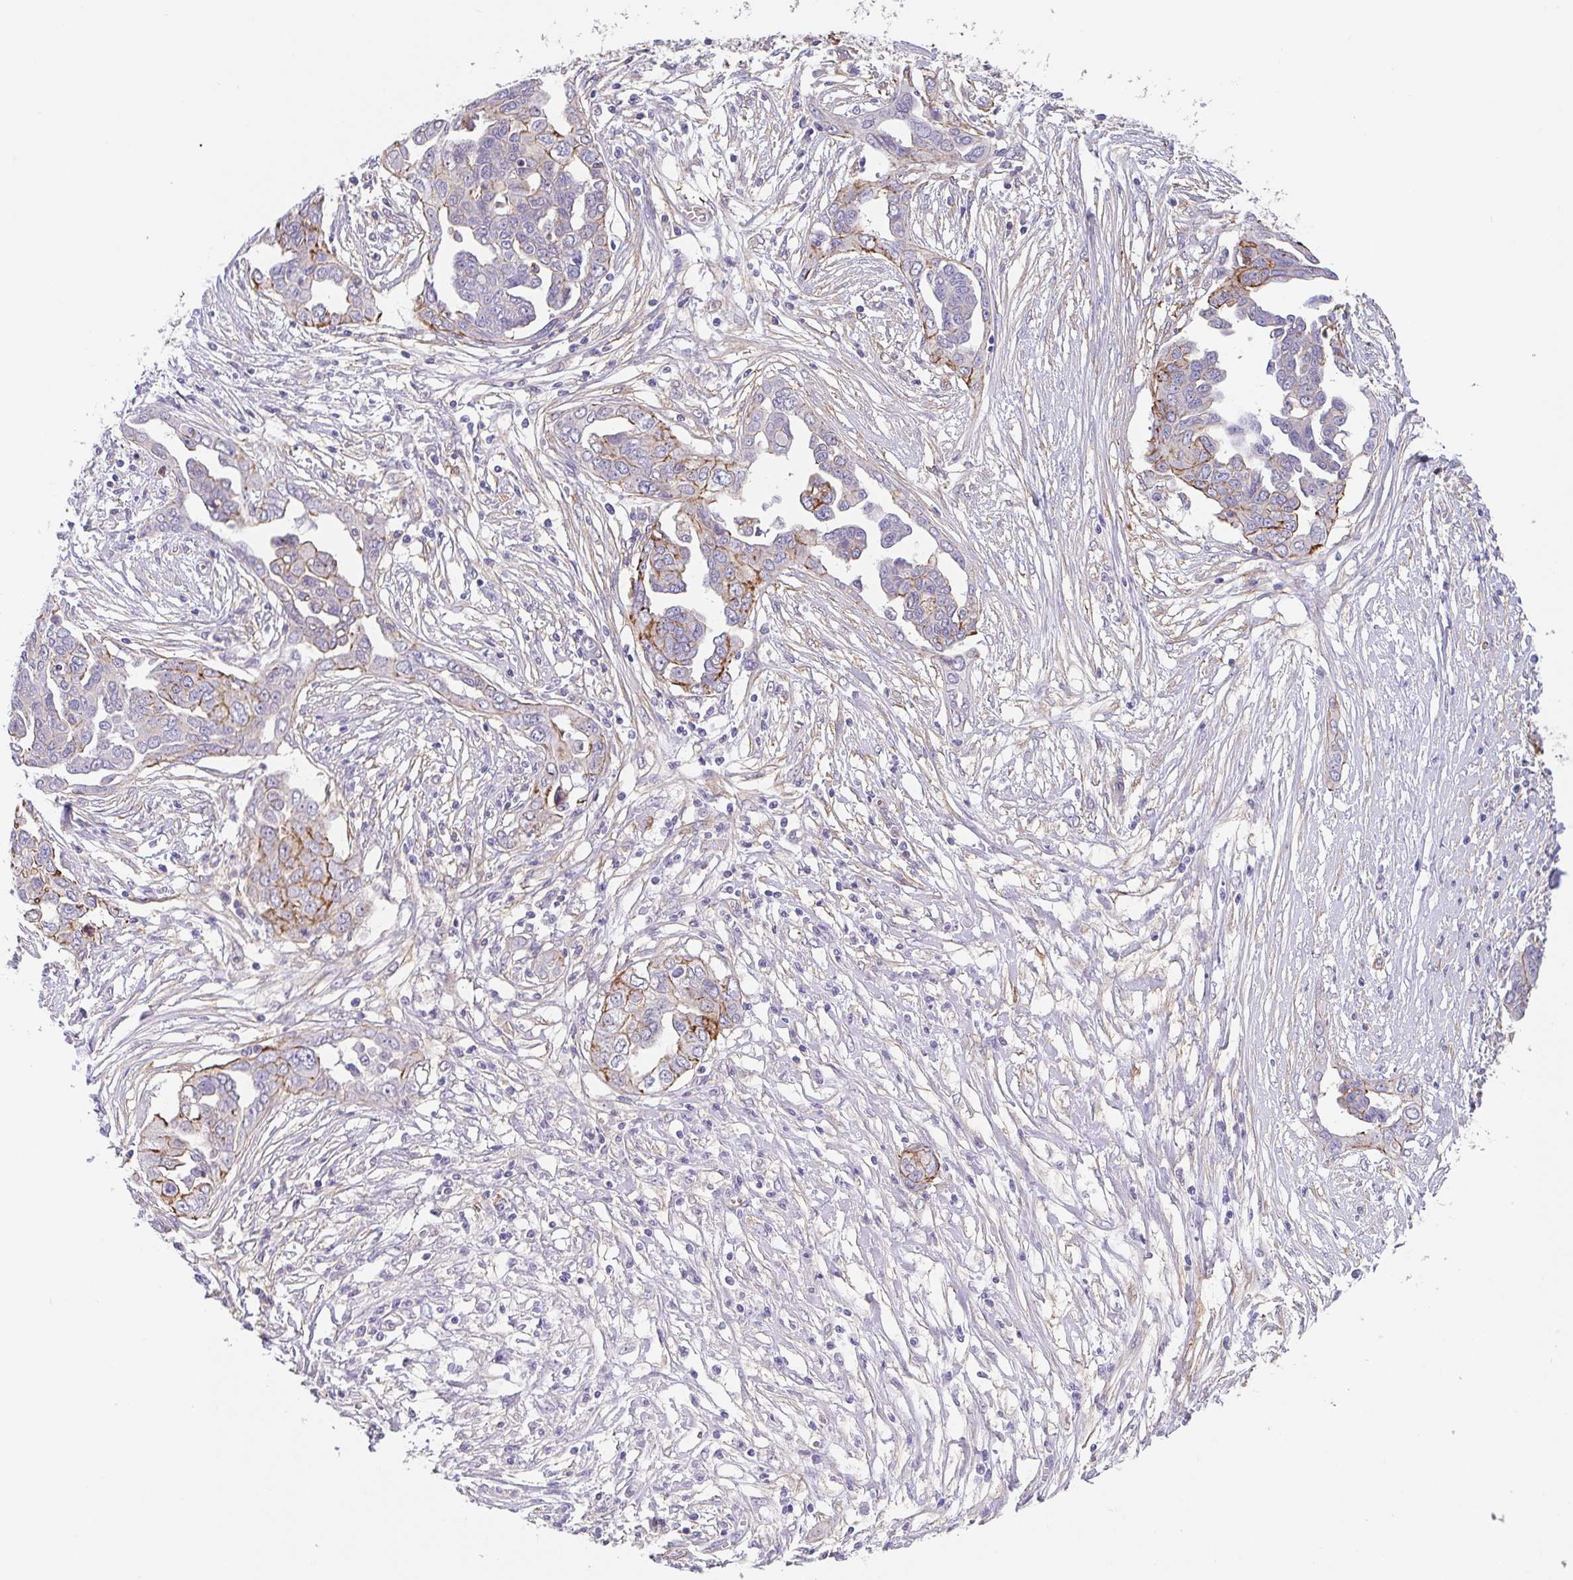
{"staining": {"intensity": "moderate", "quantity": "25%-75%", "location": "cytoplasmic/membranous"}, "tissue": "ovarian cancer", "cell_type": "Tumor cells", "image_type": "cancer", "snomed": [{"axis": "morphology", "description": "Cystadenocarcinoma, serous, NOS"}, {"axis": "topography", "description": "Ovary"}], "caption": "A brown stain highlights moderate cytoplasmic/membranous expression of a protein in ovarian cancer tumor cells.", "gene": "DBN1", "patient": {"sex": "female", "age": 59}}